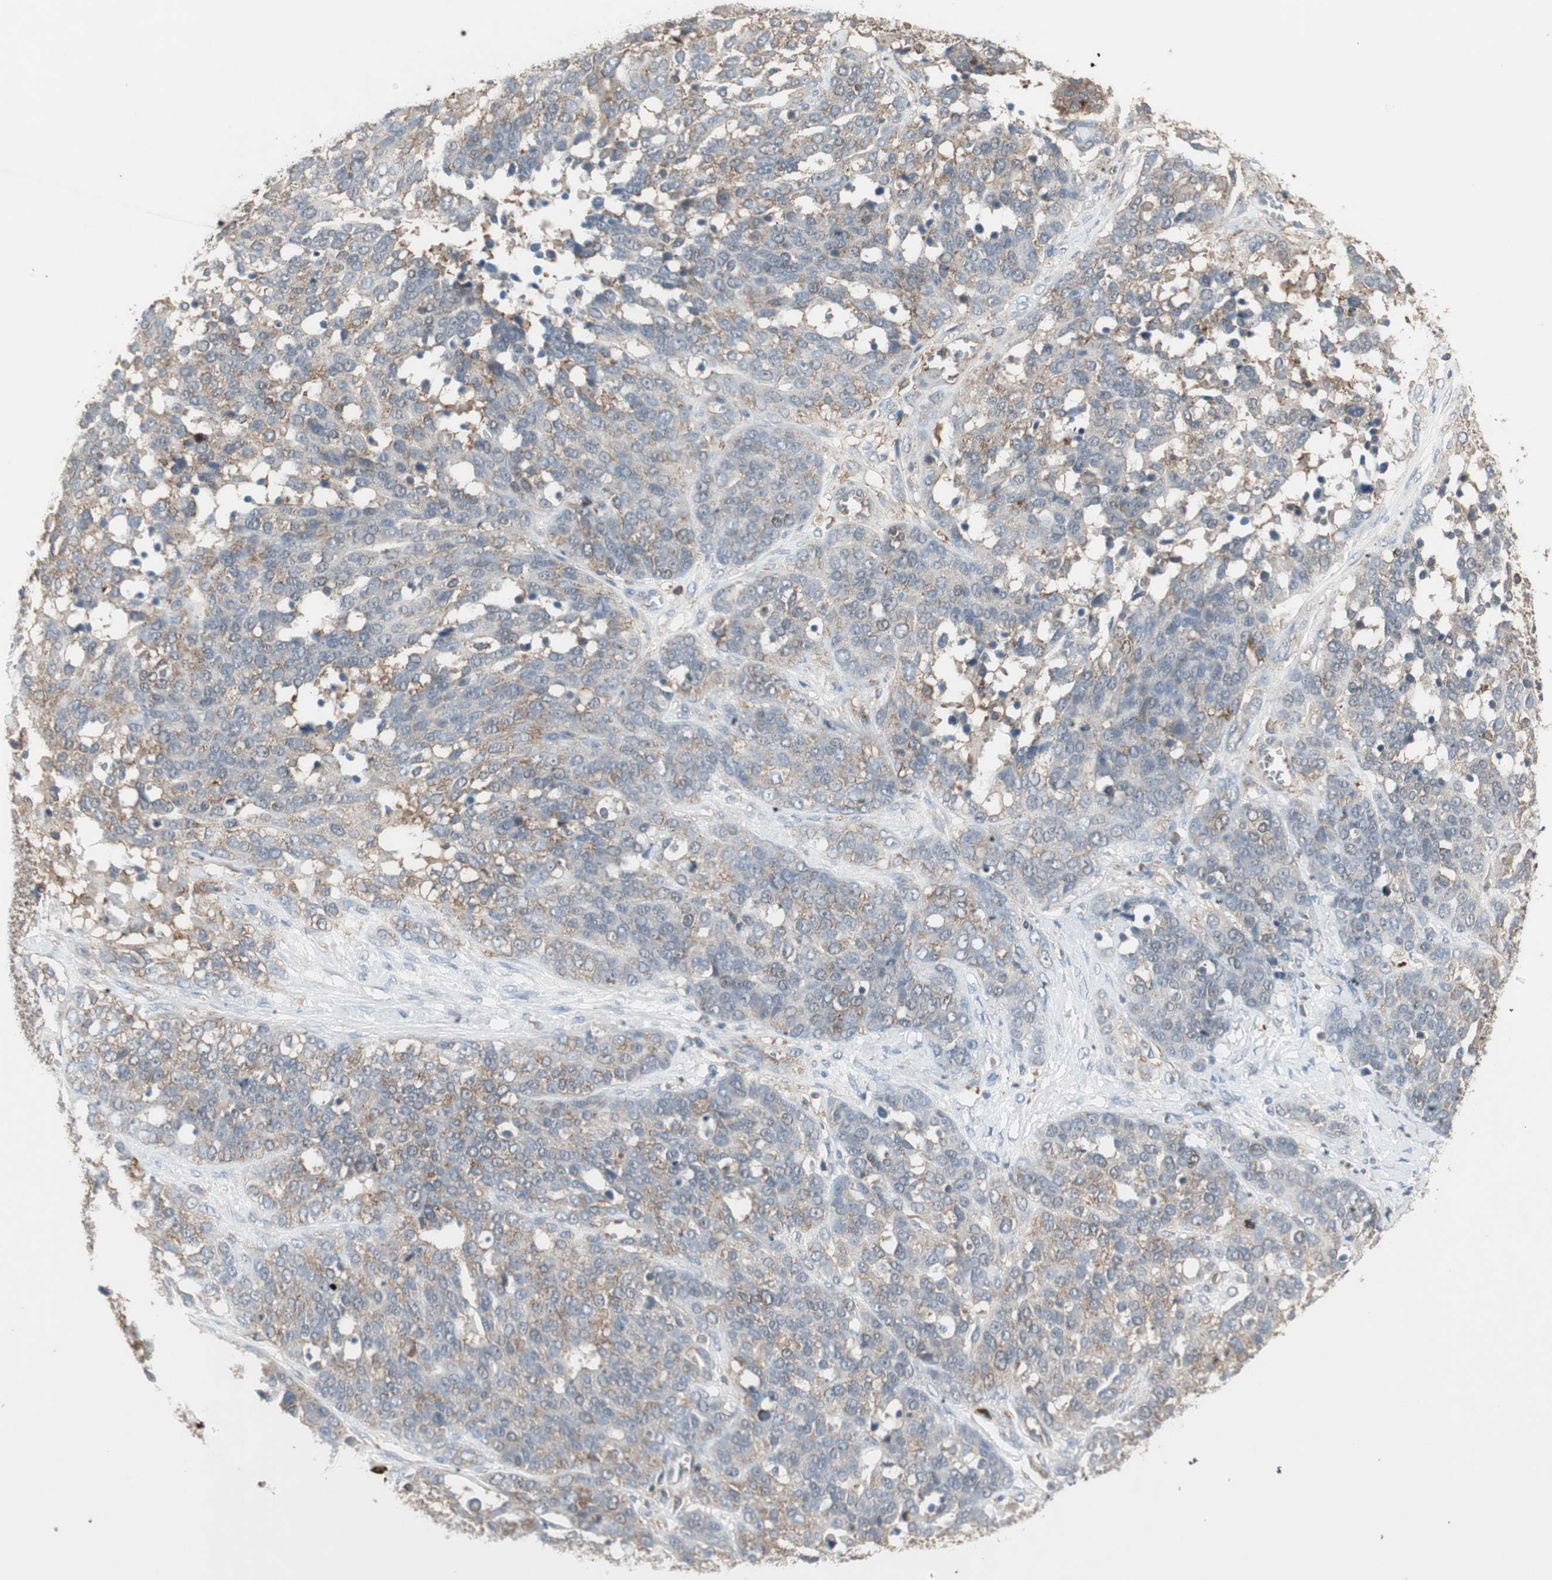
{"staining": {"intensity": "weak", "quantity": "25%-75%", "location": "cytoplasmic/membranous"}, "tissue": "ovarian cancer", "cell_type": "Tumor cells", "image_type": "cancer", "snomed": [{"axis": "morphology", "description": "Cystadenocarcinoma, serous, NOS"}, {"axis": "topography", "description": "Ovary"}], "caption": "Brown immunohistochemical staining in serous cystadenocarcinoma (ovarian) demonstrates weak cytoplasmic/membranous positivity in about 25%-75% of tumor cells.", "gene": "MMP3", "patient": {"sex": "female", "age": 44}}